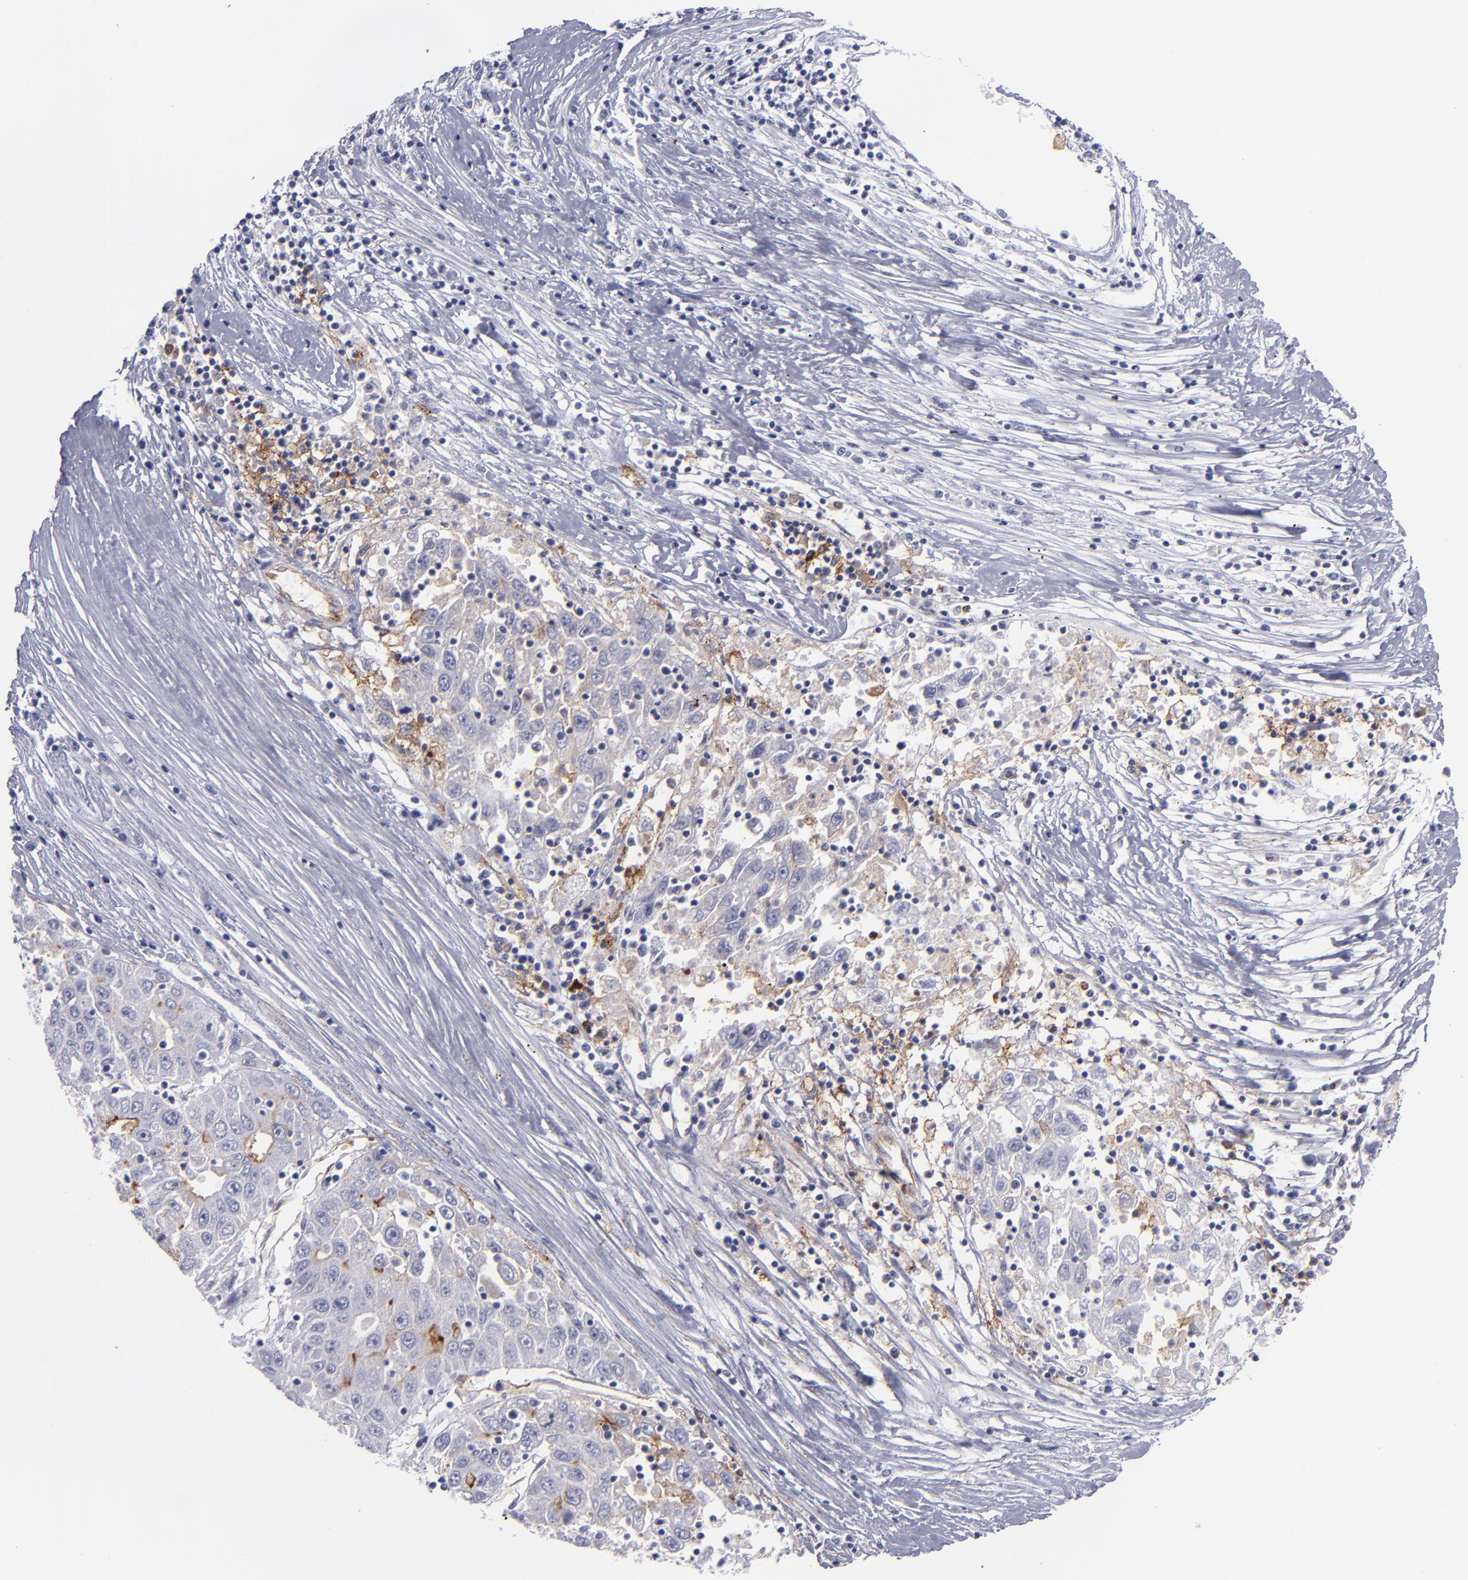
{"staining": {"intensity": "weak", "quantity": "<25%", "location": "cytoplasmic/membranous"}, "tissue": "liver cancer", "cell_type": "Tumor cells", "image_type": "cancer", "snomed": [{"axis": "morphology", "description": "Carcinoma, Hepatocellular, NOS"}, {"axis": "topography", "description": "Liver"}], "caption": "The micrograph demonstrates no significant staining in tumor cells of liver hepatocellular carcinoma.", "gene": "ACE", "patient": {"sex": "male", "age": 49}}